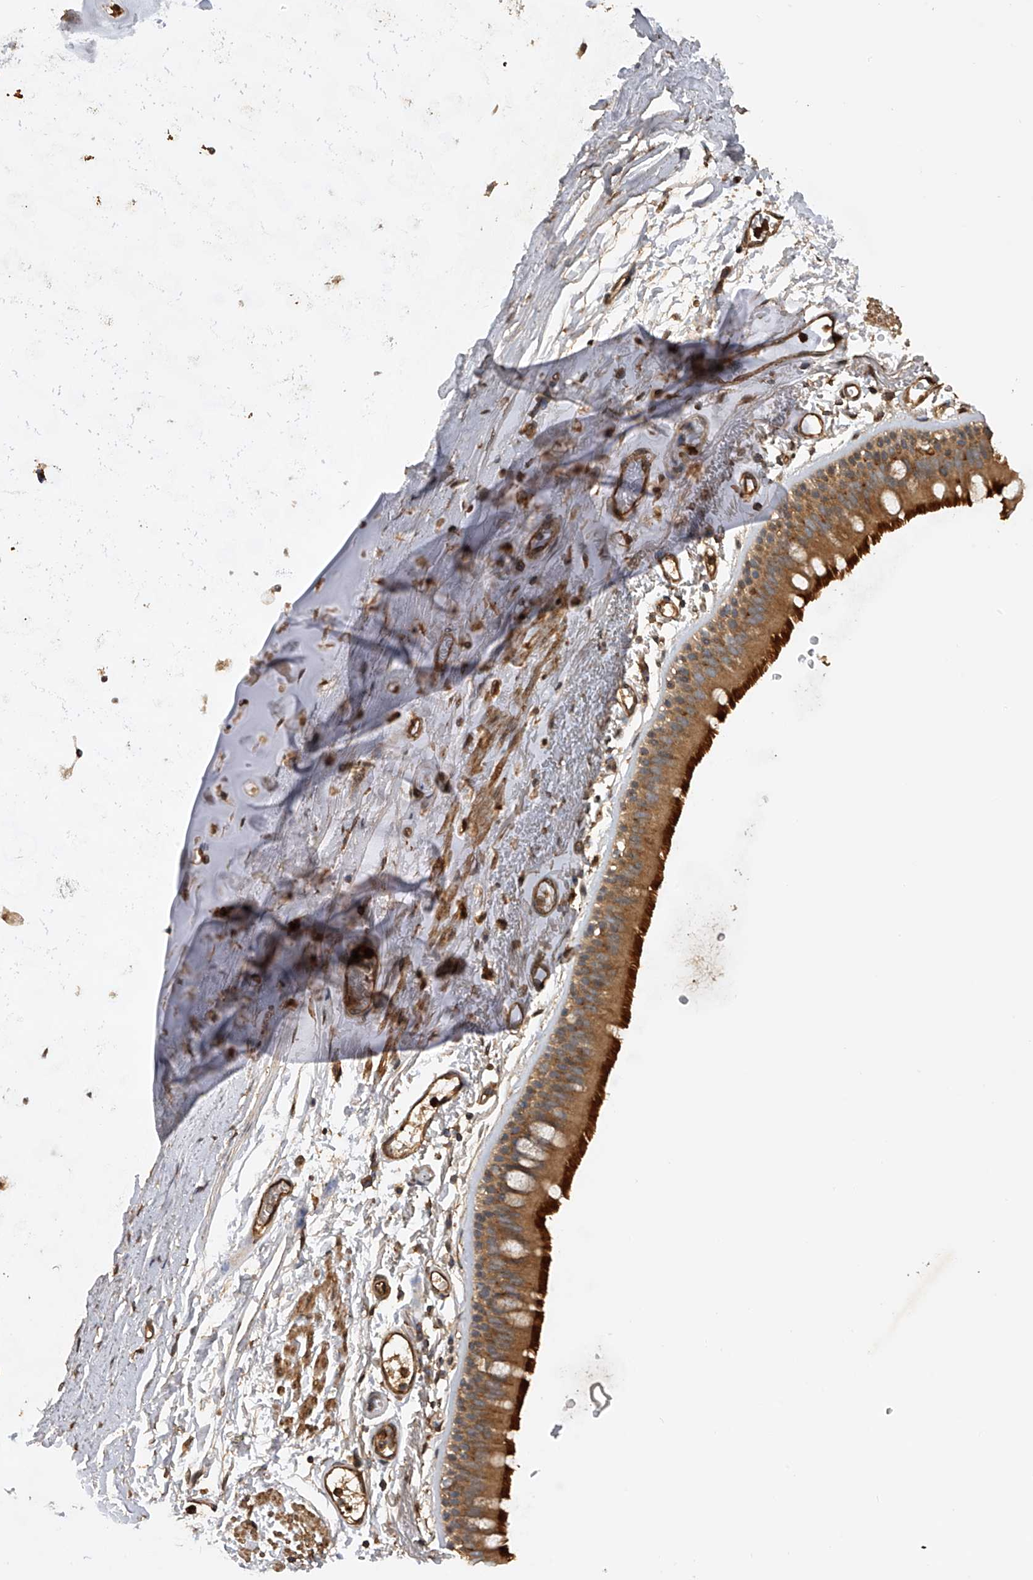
{"staining": {"intensity": "moderate", "quantity": ">75%", "location": "cytoplasmic/membranous"}, "tissue": "bronchus", "cell_type": "Respiratory epithelial cells", "image_type": "normal", "snomed": [{"axis": "morphology", "description": "Normal tissue, NOS"}, {"axis": "topography", "description": "Lymph node"}, {"axis": "topography", "description": "Bronchus"}], "caption": "A high-resolution histopathology image shows immunohistochemistry (IHC) staining of benign bronchus, which displays moderate cytoplasmic/membranous staining in approximately >75% of respiratory epithelial cells.", "gene": "PTPRA", "patient": {"sex": "female", "age": 70}}